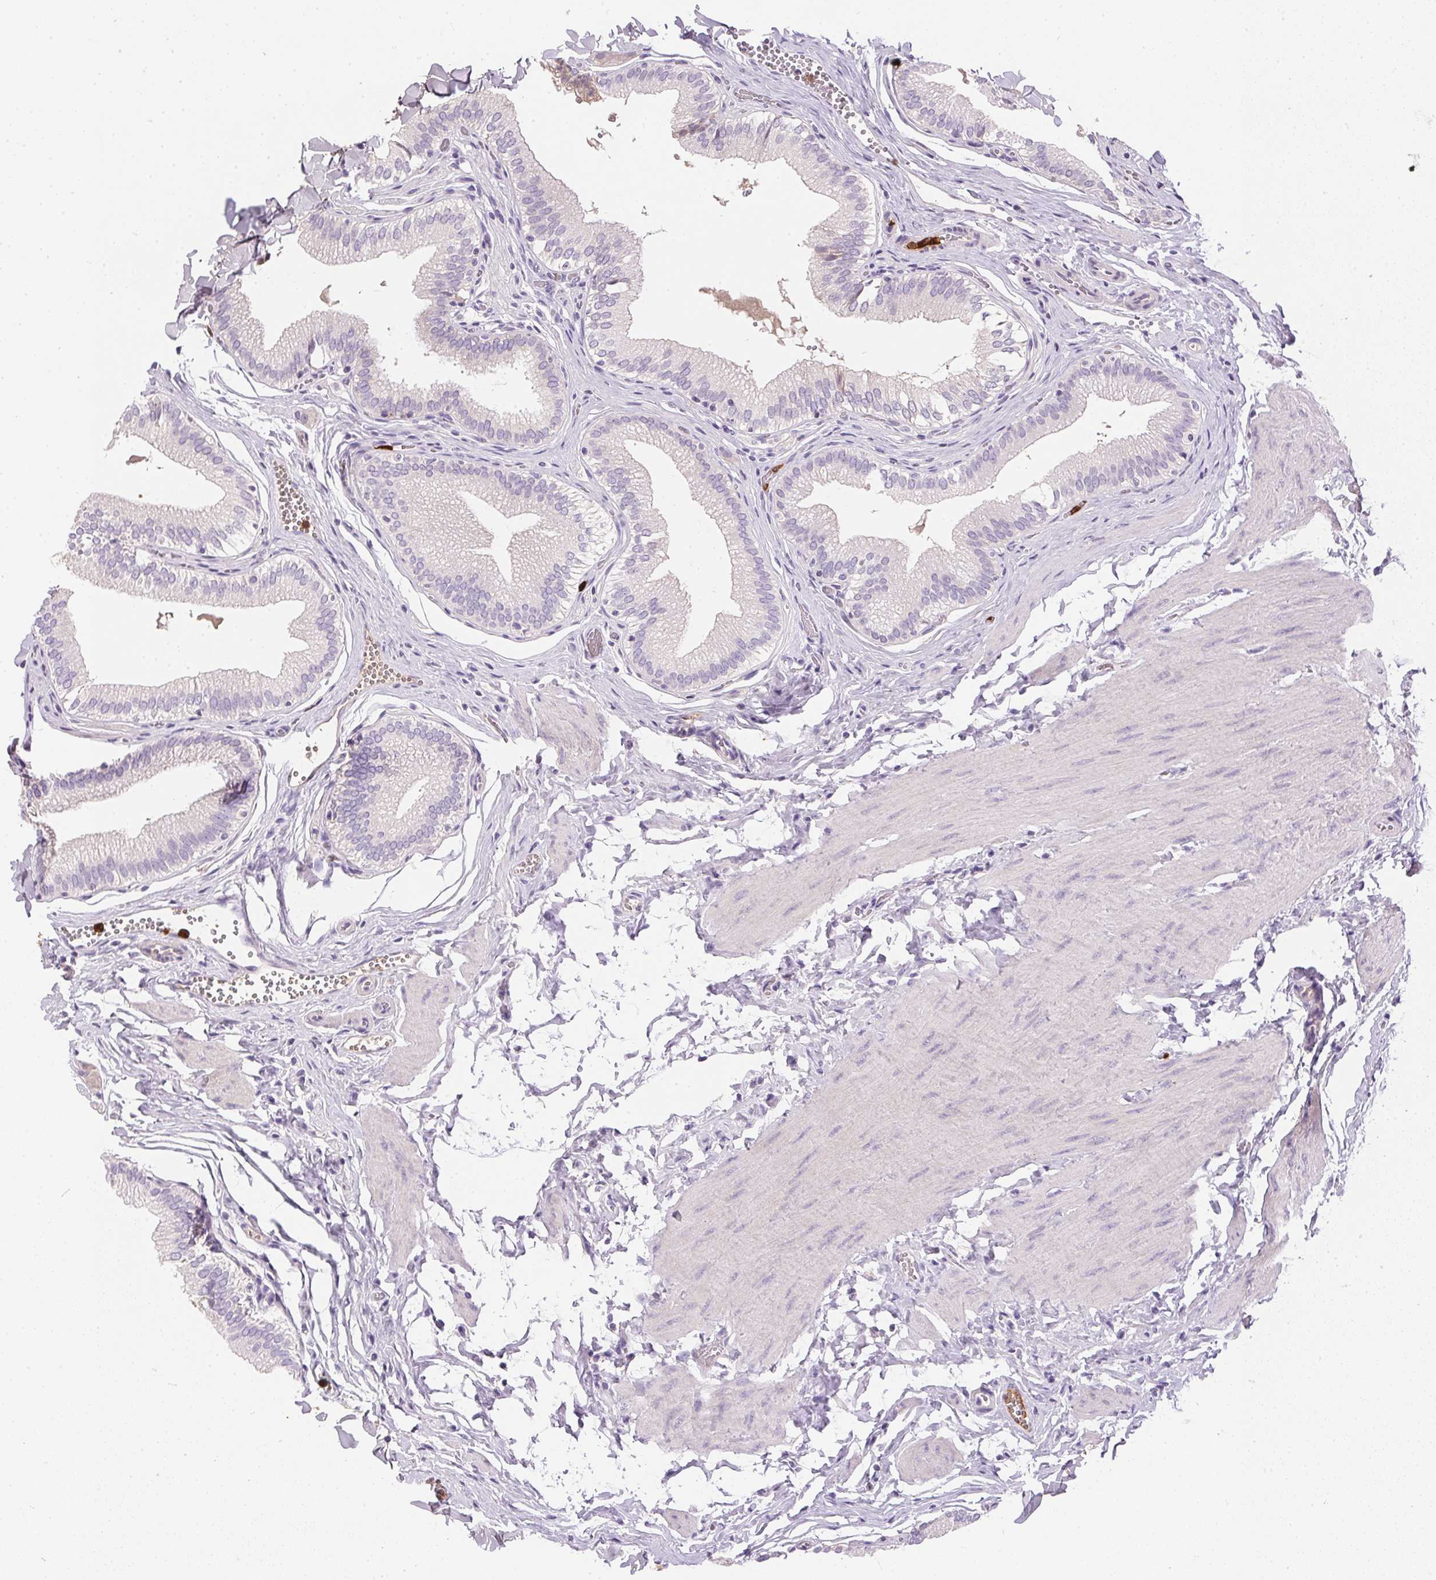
{"staining": {"intensity": "negative", "quantity": "none", "location": "none"}, "tissue": "gallbladder", "cell_type": "Glandular cells", "image_type": "normal", "snomed": [{"axis": "morphology", "description": "Normal tissue, NOS"}, {"axis": "topography", "description": "Gallbladder"}, {"axis": "topography", "description": "Peripheral nerve tissue"}], "caption": "IHC photomicrograph of unremarkable gallbladder: gallbladder stained with DAB reveals no significant protein positivity in glandular cells.", "gene": "ORM1", "patient": {"sex": "male", "age": 17}}